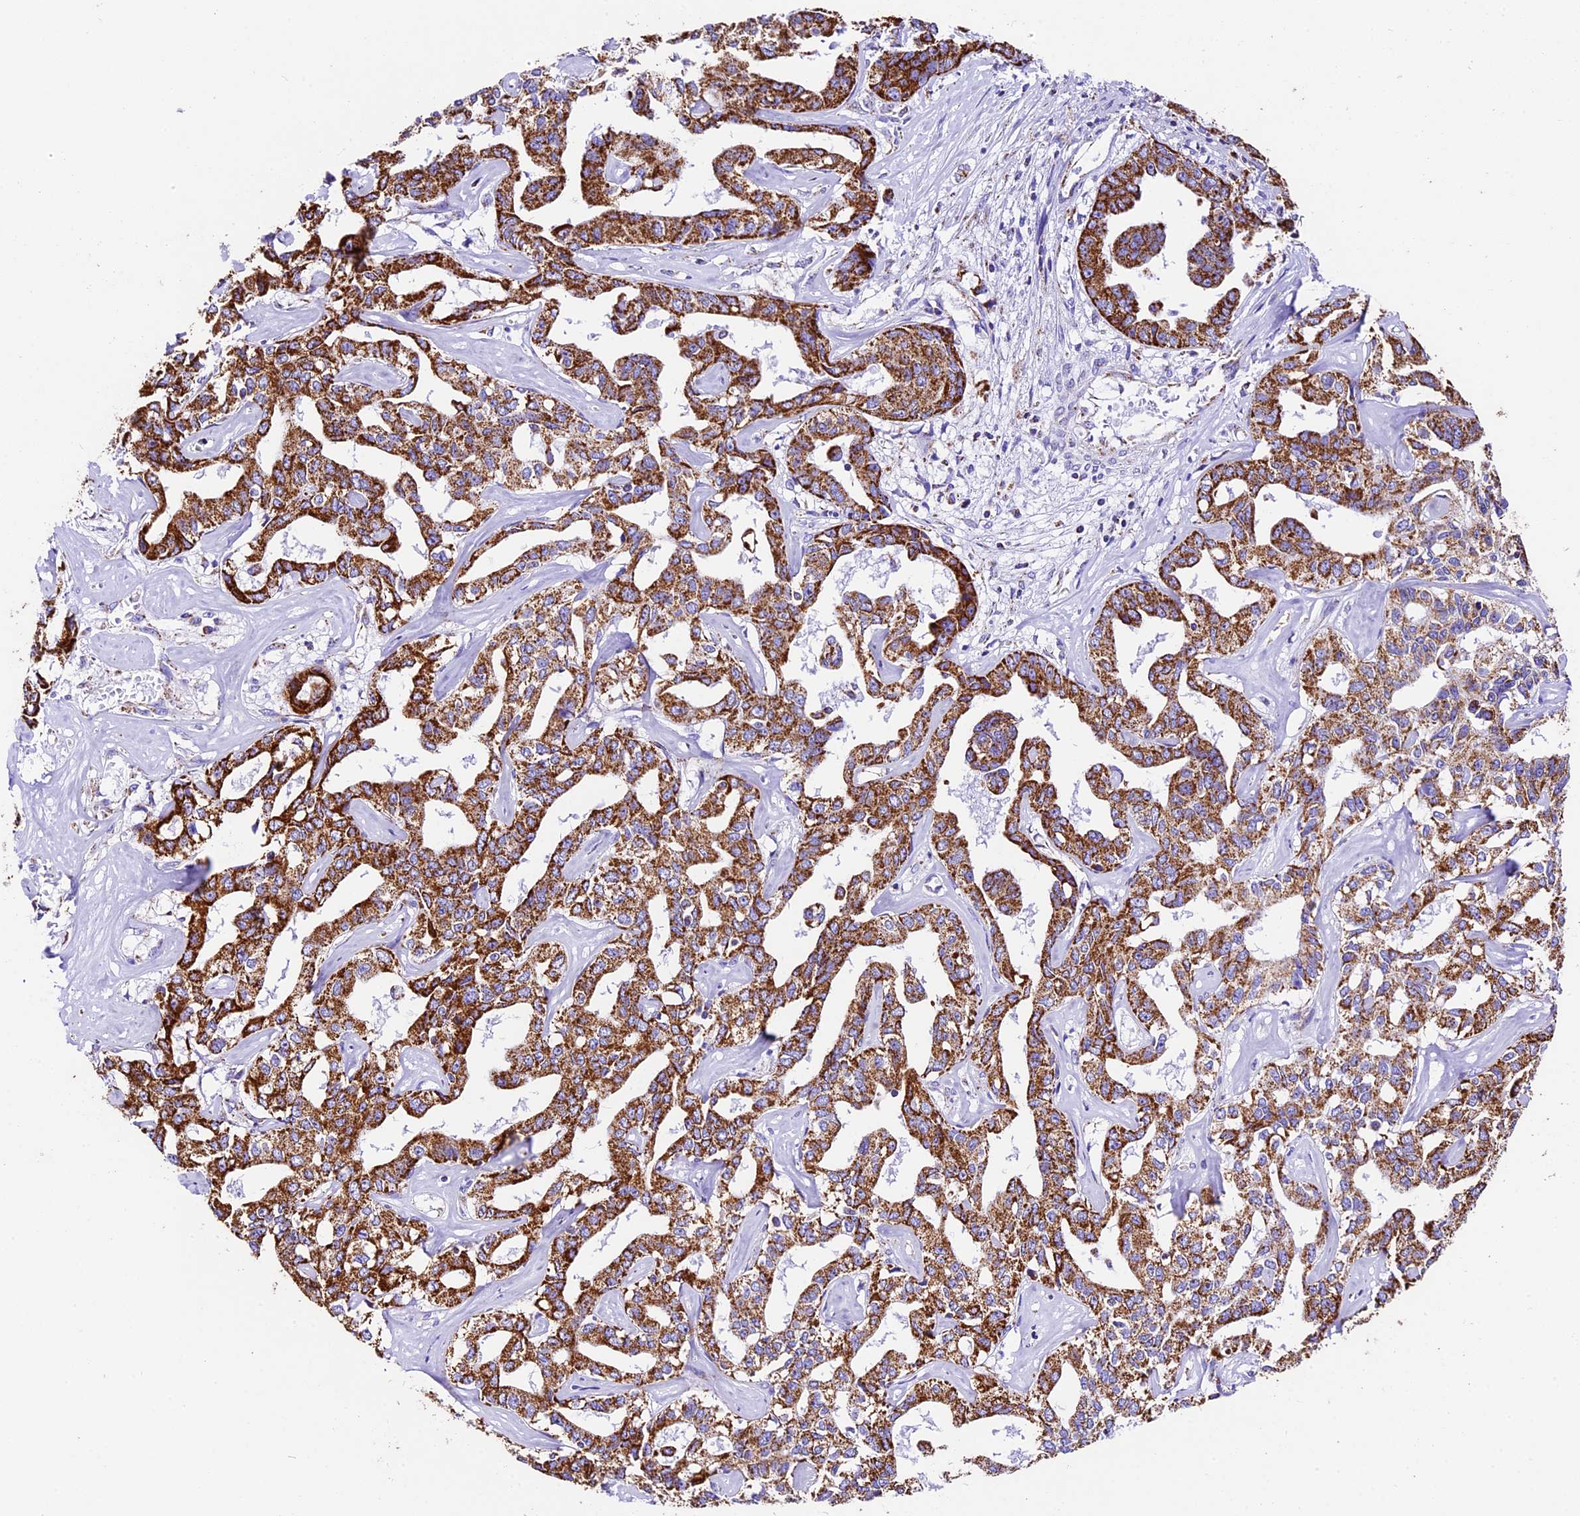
{"staining": {"intensity": "strong", "quantity": ">75%", "location": "cytoplasmic/membranous"}, "tissue": "liver cancer", "cell_type": "Tumor cells", "image_type": "cancer", "snomed": [{"axis": "morphology", "description": "Cholangiocarcinoma"}, {"axis": "topography", "description": "Liver"}], "caption": "Tumor cells exhibit strong cytoplasmic/membranous staining in approximately >75% of cells in liver cholangiocarcinoma. (IHC, brightfield microscopy, high magnification).", "gene": "DCAF5", "patient": {"sex": "male", "age": 59}}